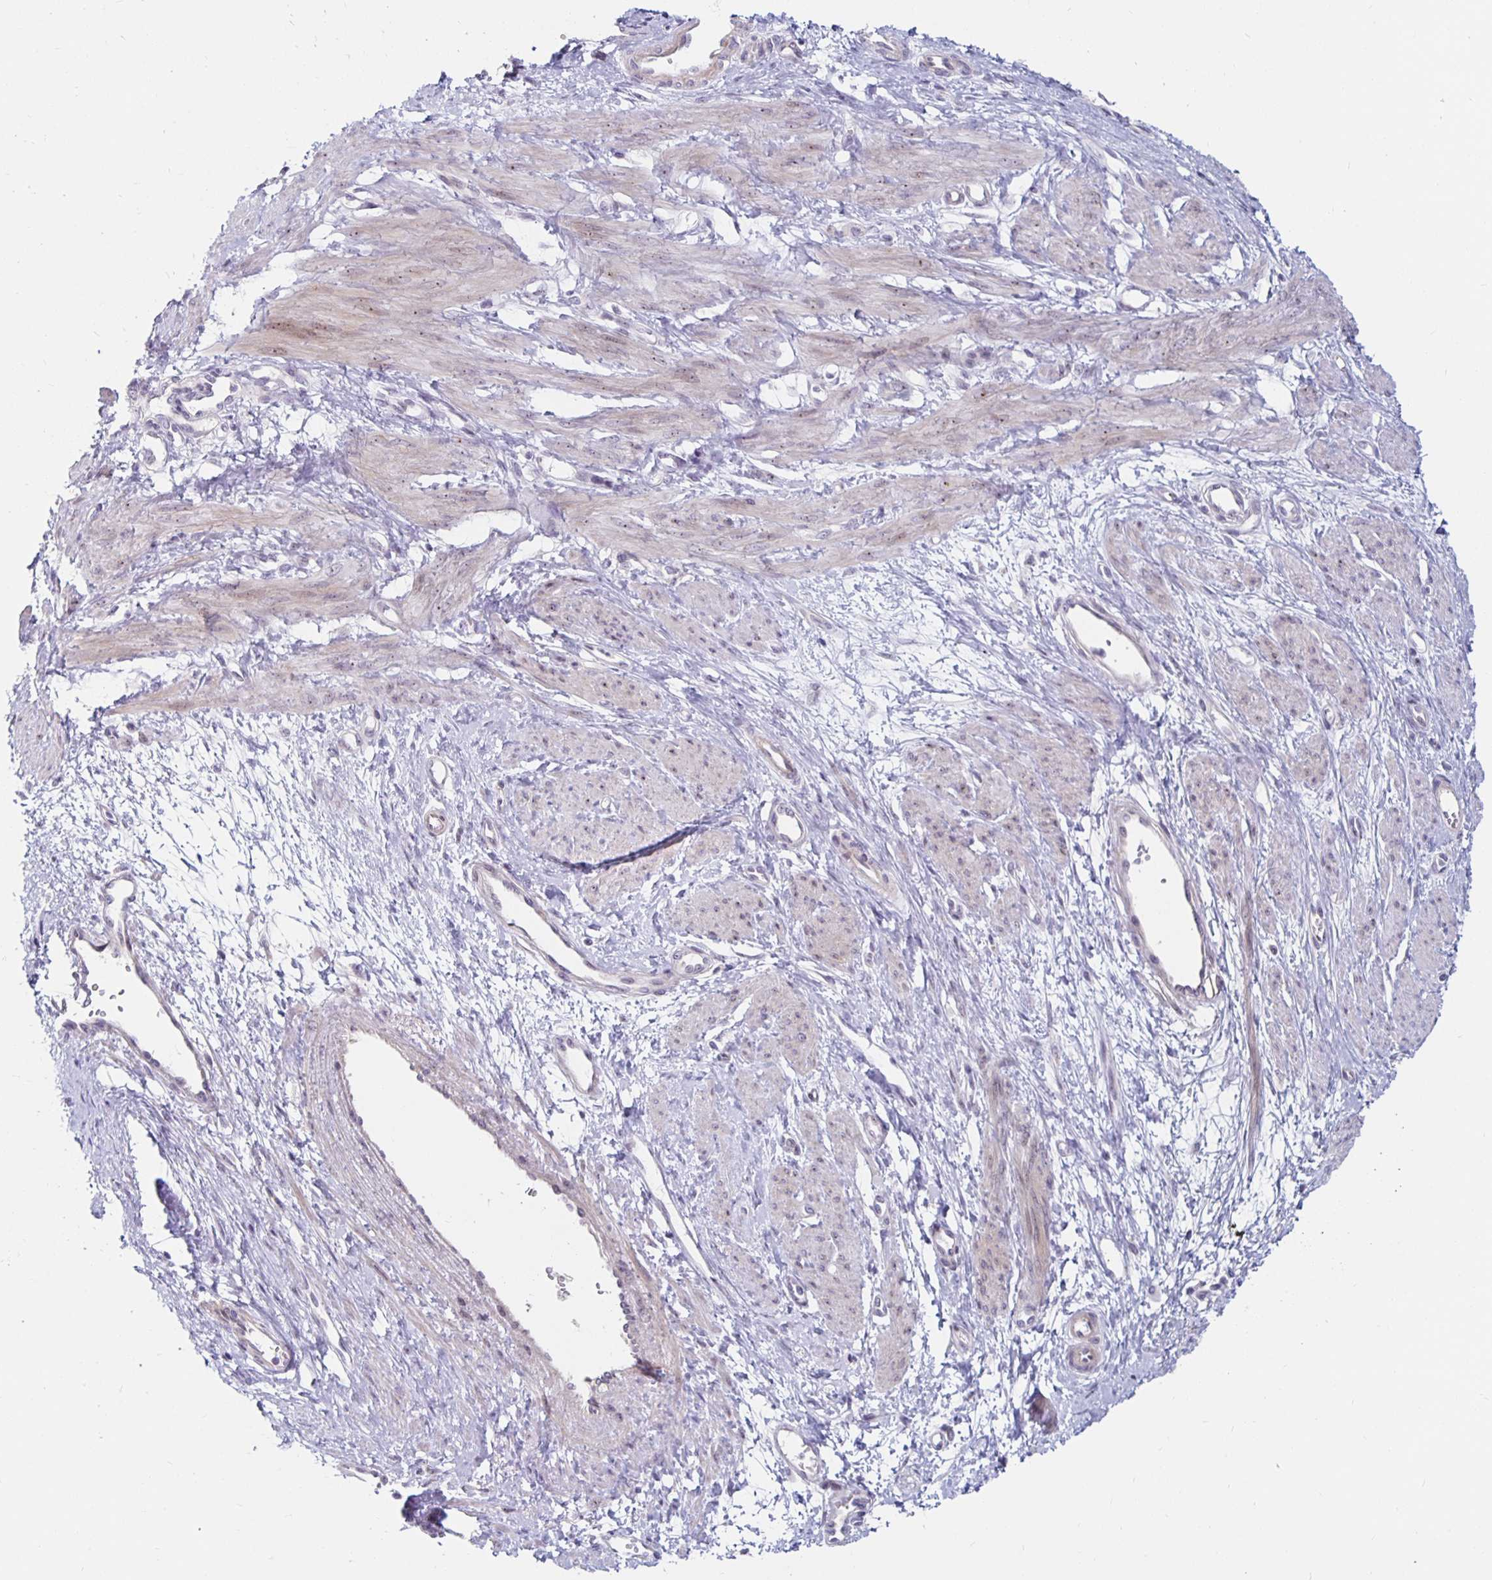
{"staining": {"intensity": "strong", "quantity": "<25%", "location": "nuclear"}, "tissue": "smooth muscle", "cell_type": "Smooth muscle cells", "image_type": "normal", "snomed": [{"axis": "morphology", "description": "Normal tissue, NOS"}, {"axis": "topography", "description": "Smooth muscle"}, {"axis": "topography", "description": "Uterus"}], "caption": "Smooth muscle stained with immunohistochemistry (IHC) exhibits strong nuclear expression in about <25% of smooth muscle cells.", "gene": "NUP85", "patient": {"sex": "female", "age": 39}}